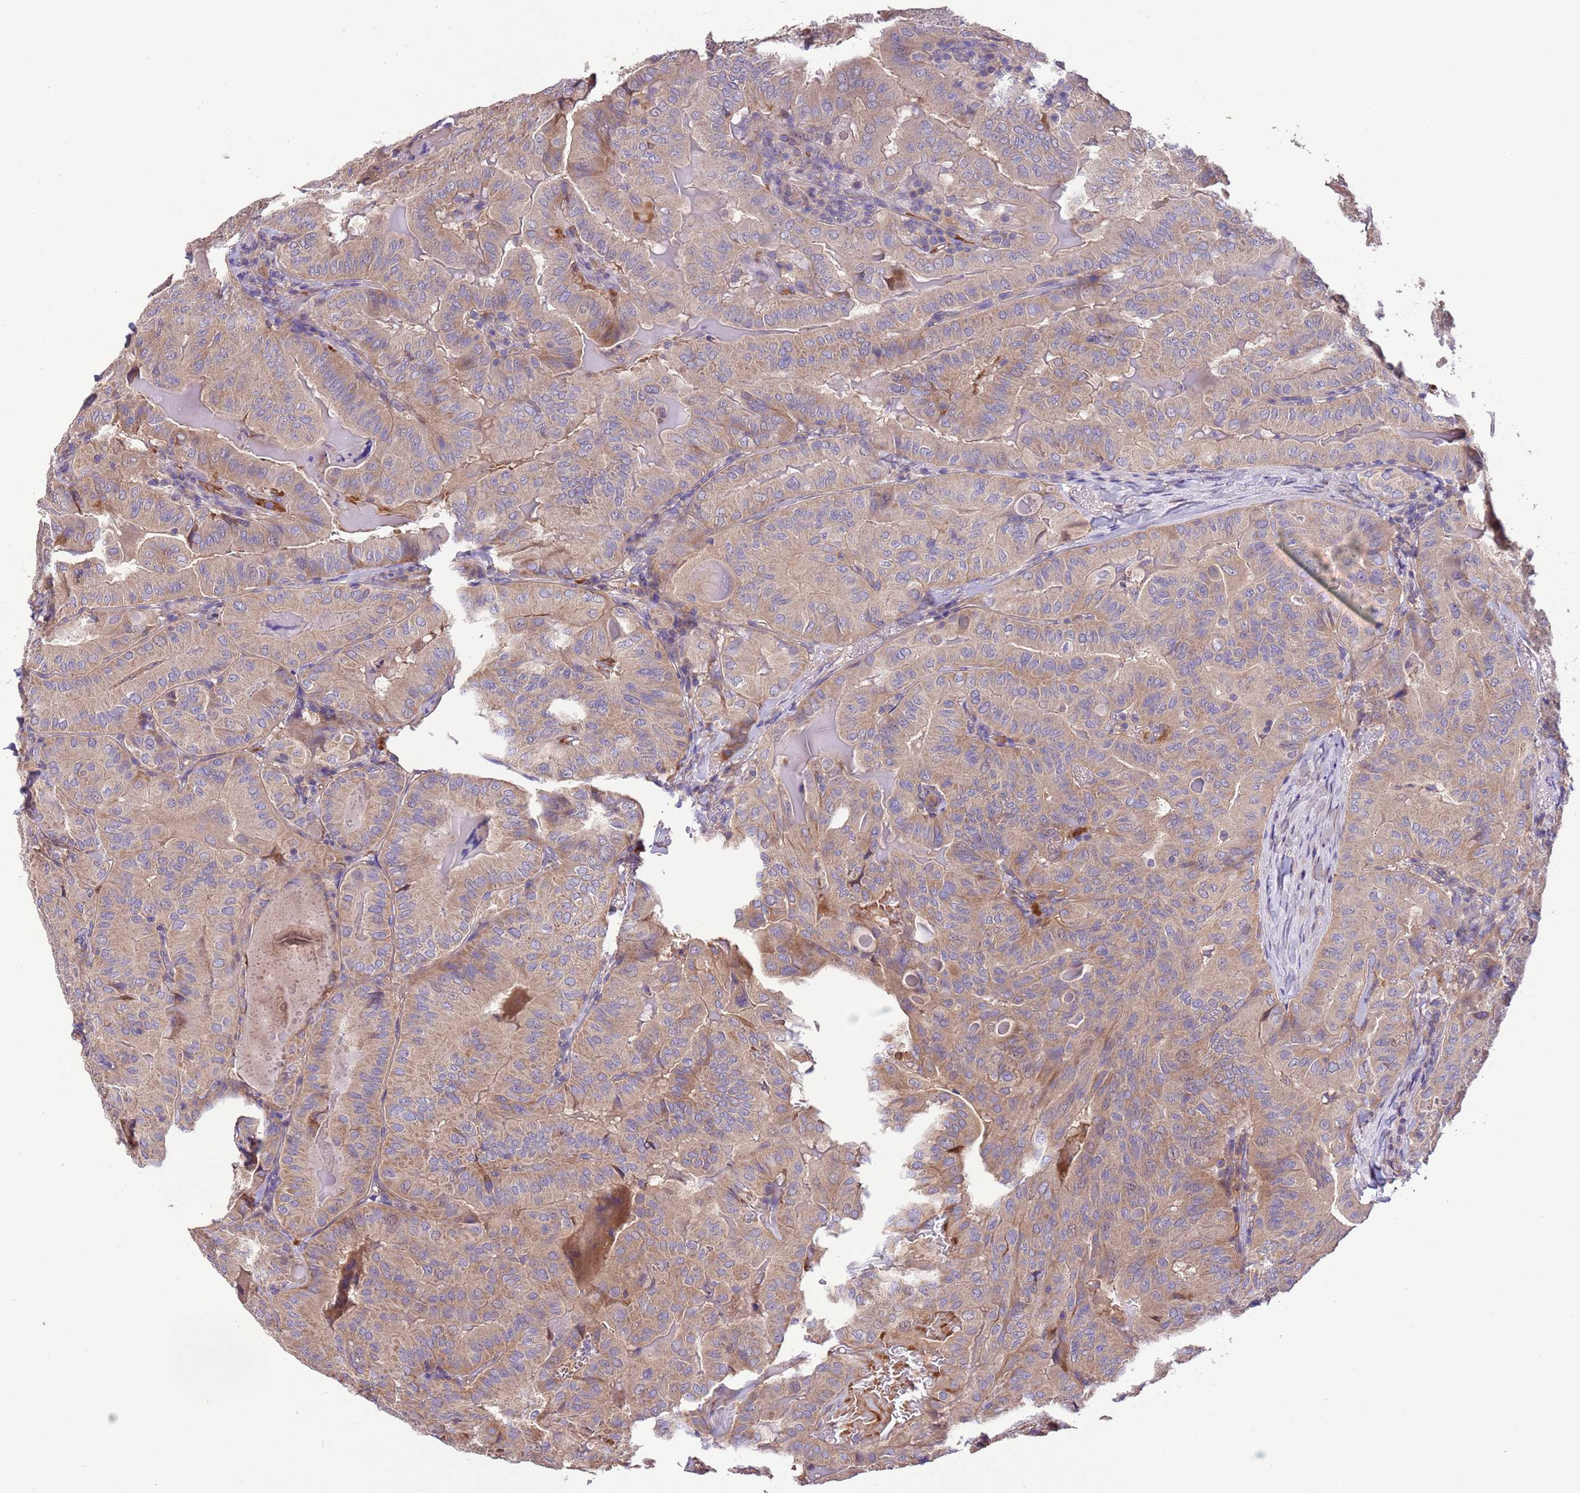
{"staining": {"intensity": "moderate", "quantity": ">75%", "location": "cytoplasmic/membranous"}, "tissue": "thyroid cancer", "cell_type": "Tumor cells", "image_type": "cancer", "snomed": [{"axis": "morphology", "description": "Papillary adenocarcinoma, NOS"}, {"axis": "topography", "description": "Thyroid gland"}], "caption": "Human thyroid cancer (papillary adenocarcinoma) stained with a protein marker displays moderate staining in tumor cells.", "gene": "FAM89B", "patient": {"sex": "female", "age": 68}}